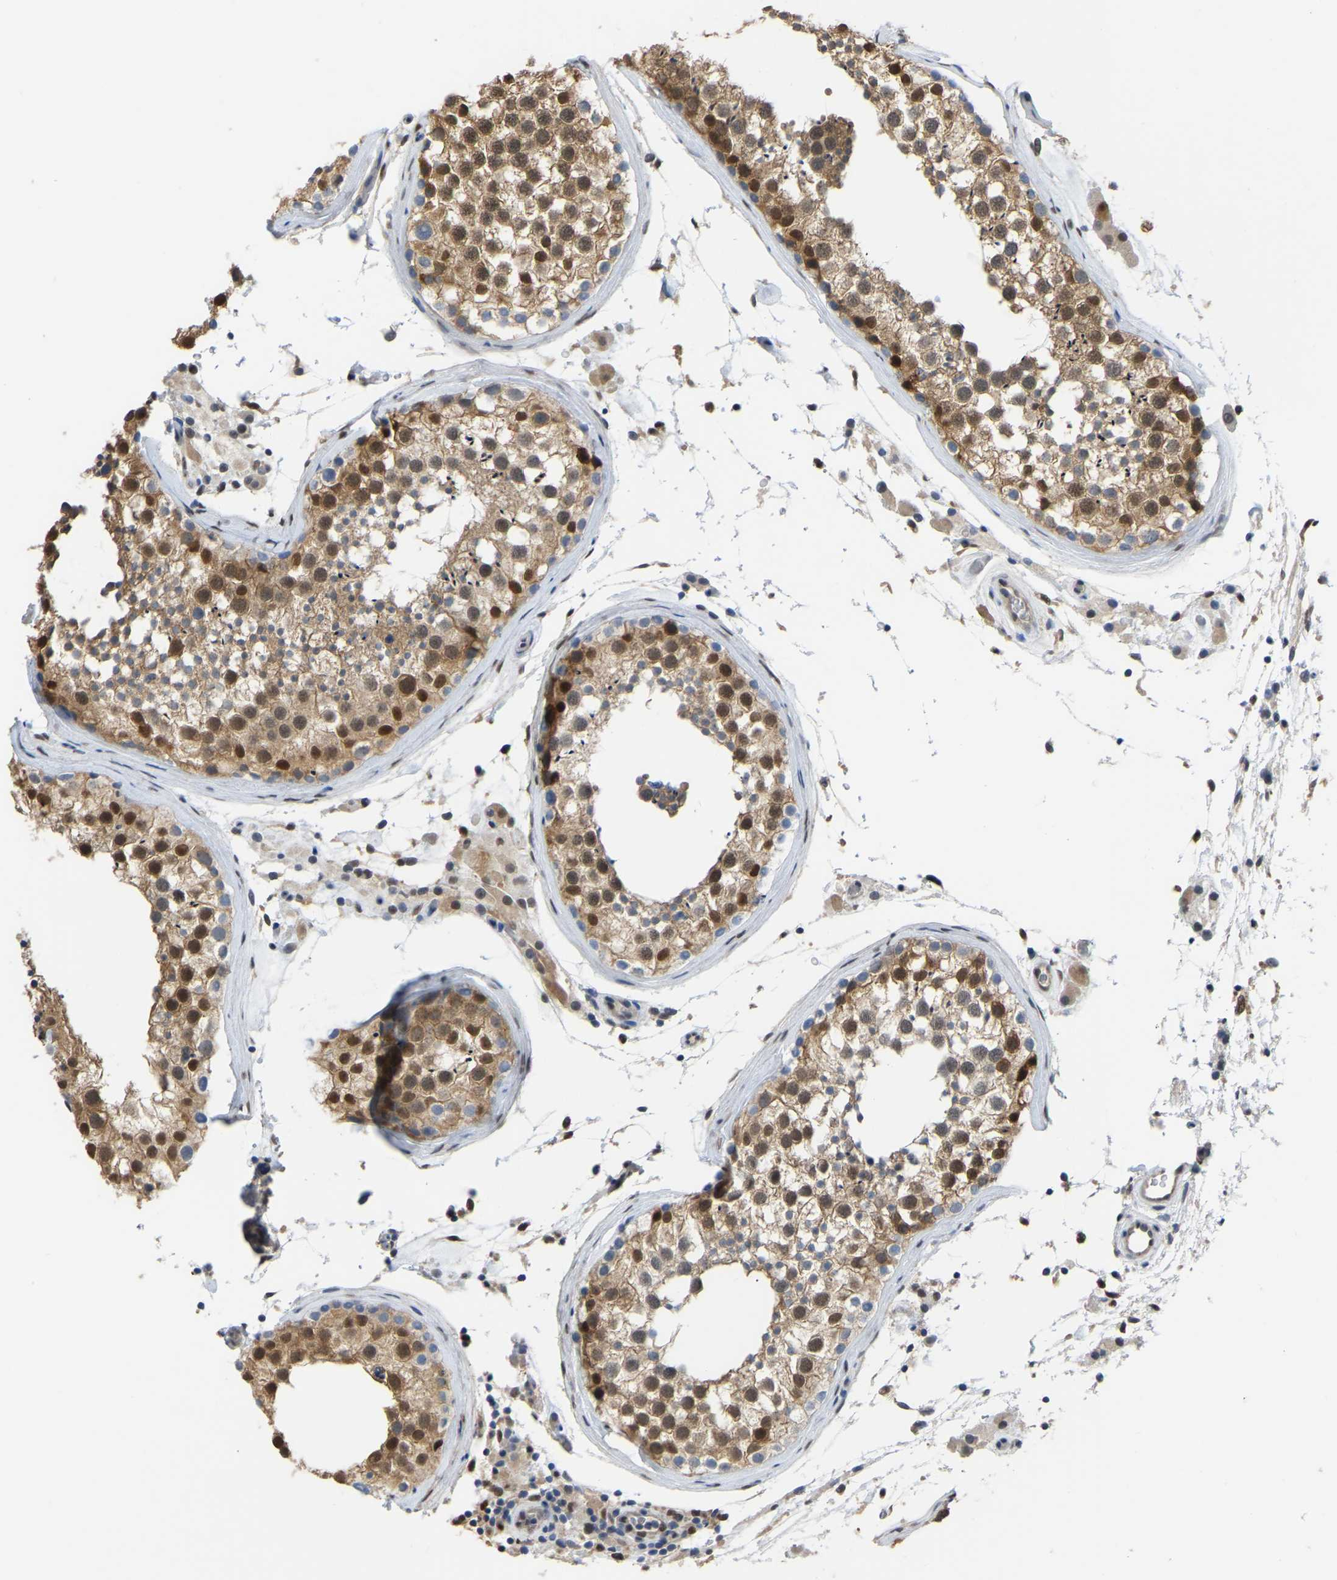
{"staining": {"intensity": "strong", "quantity": "25%-75%", "location": "cytoplasmic/membranous,nuclear"}, "tissue": "testis", "cell_type": "Cells in seminiferous ducts", "image_type": "normal", "snomed": [{"axis": "morphology", "description": "Normal tissue, NOS"}, {"axis": "topography", "description": "Testis"}], "caption": "Cells in seminiferous ducts display strong cytoplasmic/membranous,nuclear positivity in approximately 25%-75% of cells in benign testis.", "gene": "KLRG2", "patient": {"sex": "male", "age": 46}}